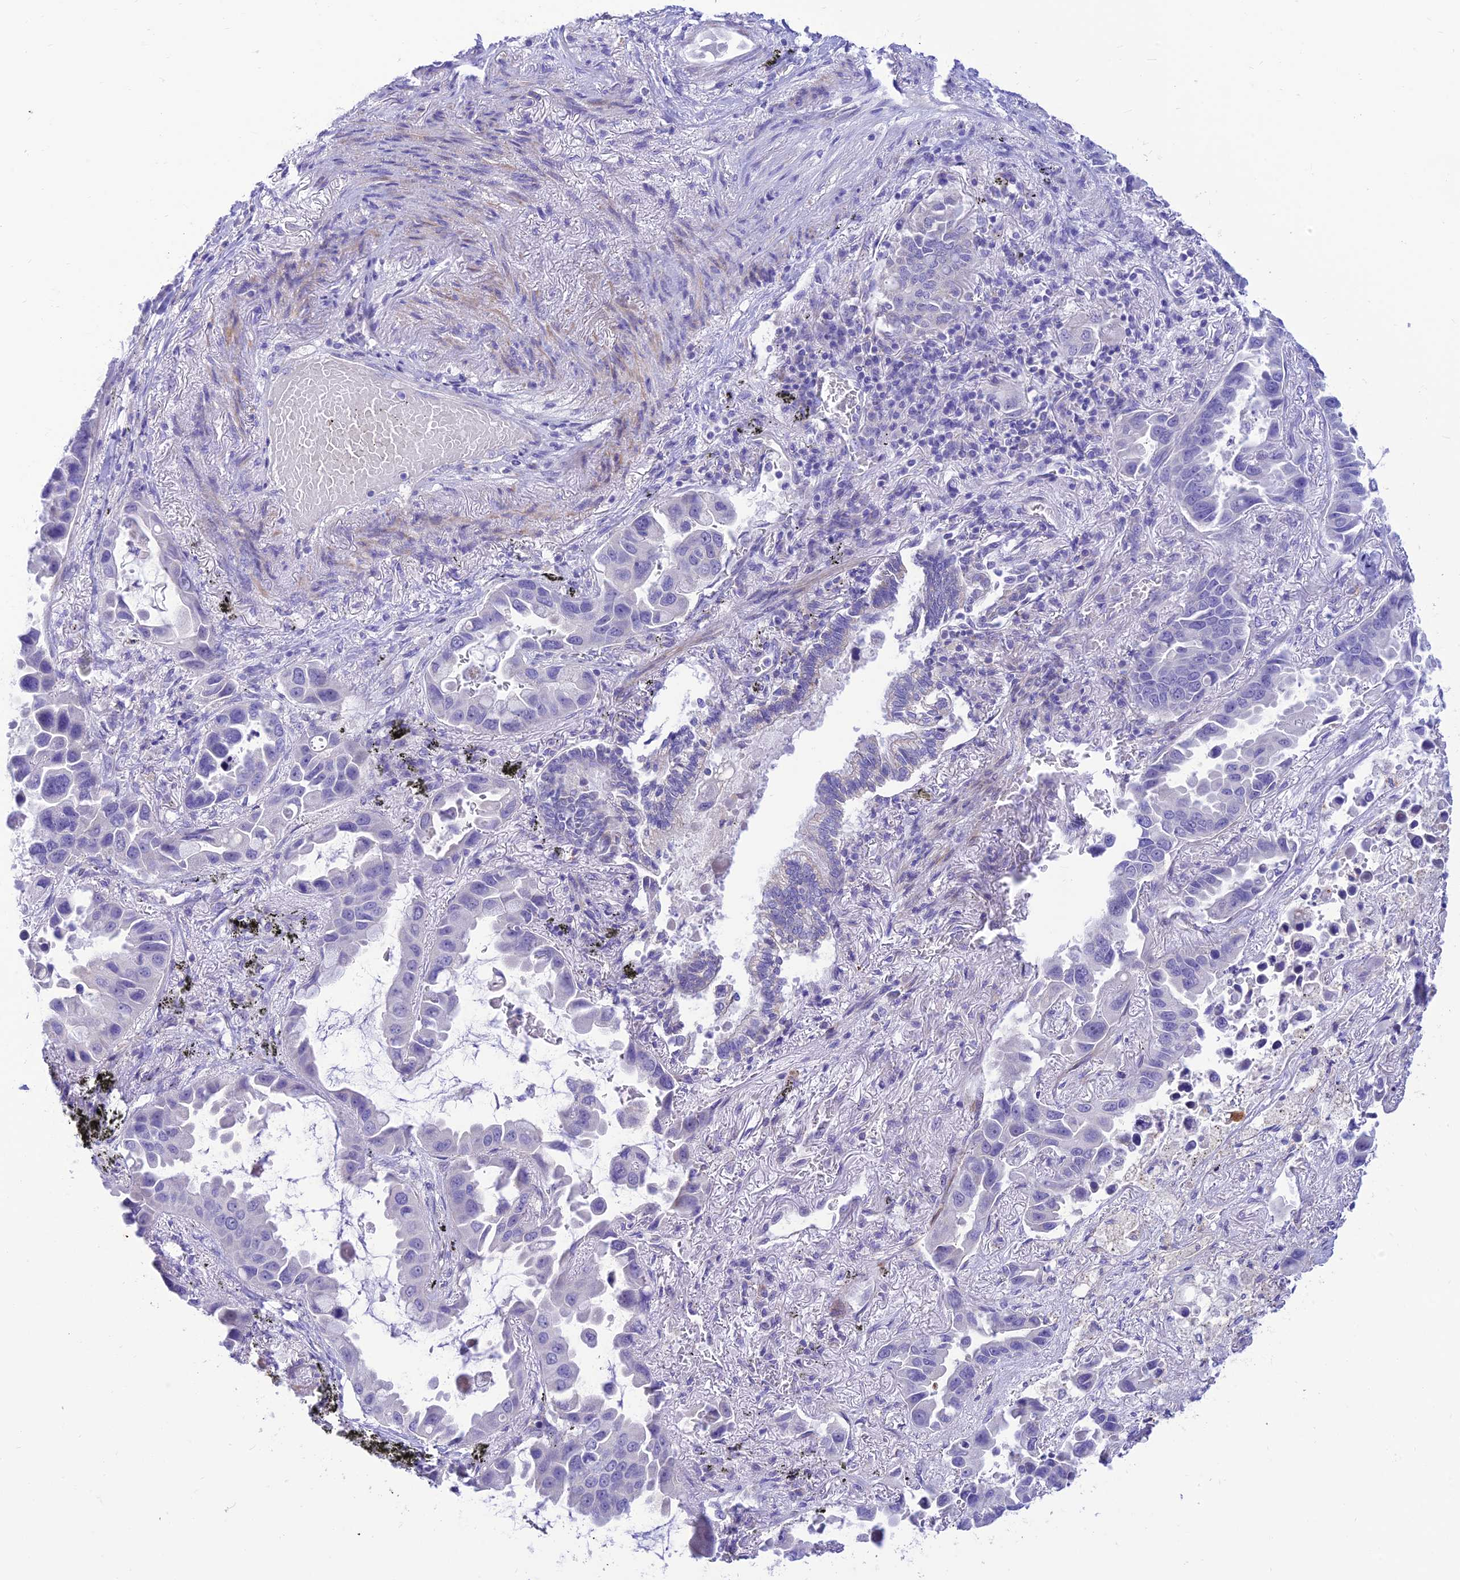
{"staining": {"intensity": "negative", "quantity": "none", "location": "none"}, "tissue": "lung cancer", "cell_type": "Tumor cells", "image_type": "cancer", "snomed": [{"axis": "morphology", "description": "Adenocarcinoma, NOS"}, {"axis": "topography", "description": "Lung"}], "caption": "Image shows no protein expression in tumor cells of lung cancer (adenocarcinoma) tissue. (Brightfield microscopy of DAB IHC at high magnification).", "gene": "FAM186B", "patient": {"sex": "male", "age": 64}}